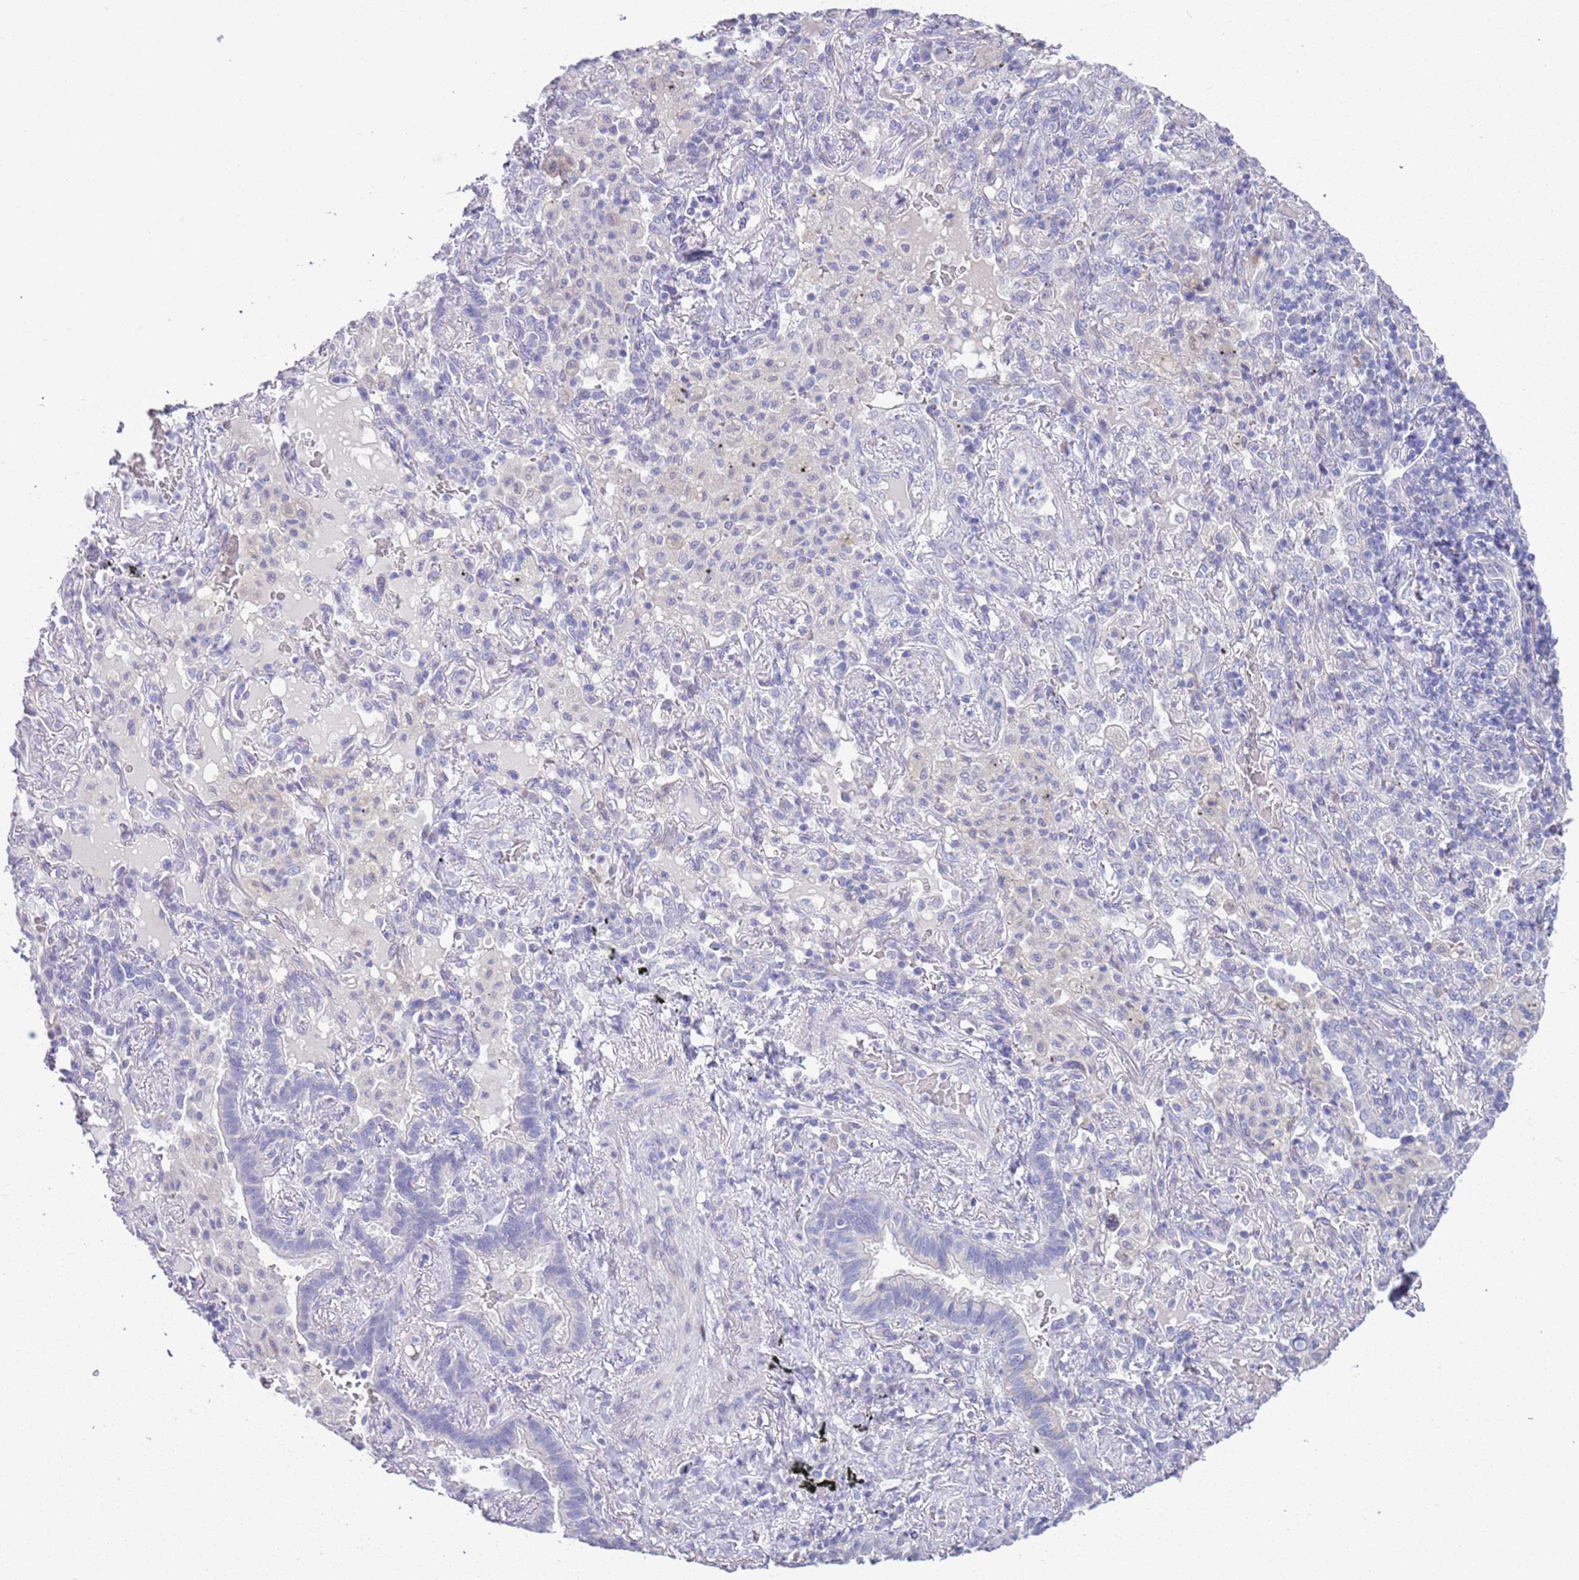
{"staining": {"intensity": "negative", "quantity": "none", "location": "none"}, "tissue": "lung cancer", "cell_type": "Tumor cells", "image_type": "cancer", "snomed": [{"axis": "morphology", "description": "Squamous cell carcinoma, NOS"}, {"axis": "topography", "description": "Lung"}], "caption": "IHC of lung cancer (squamous cell carcinoma) shows no expression in tumor cells.", "gene": "BRMS1L", "patient": {"sex": "female", "age": 70}}